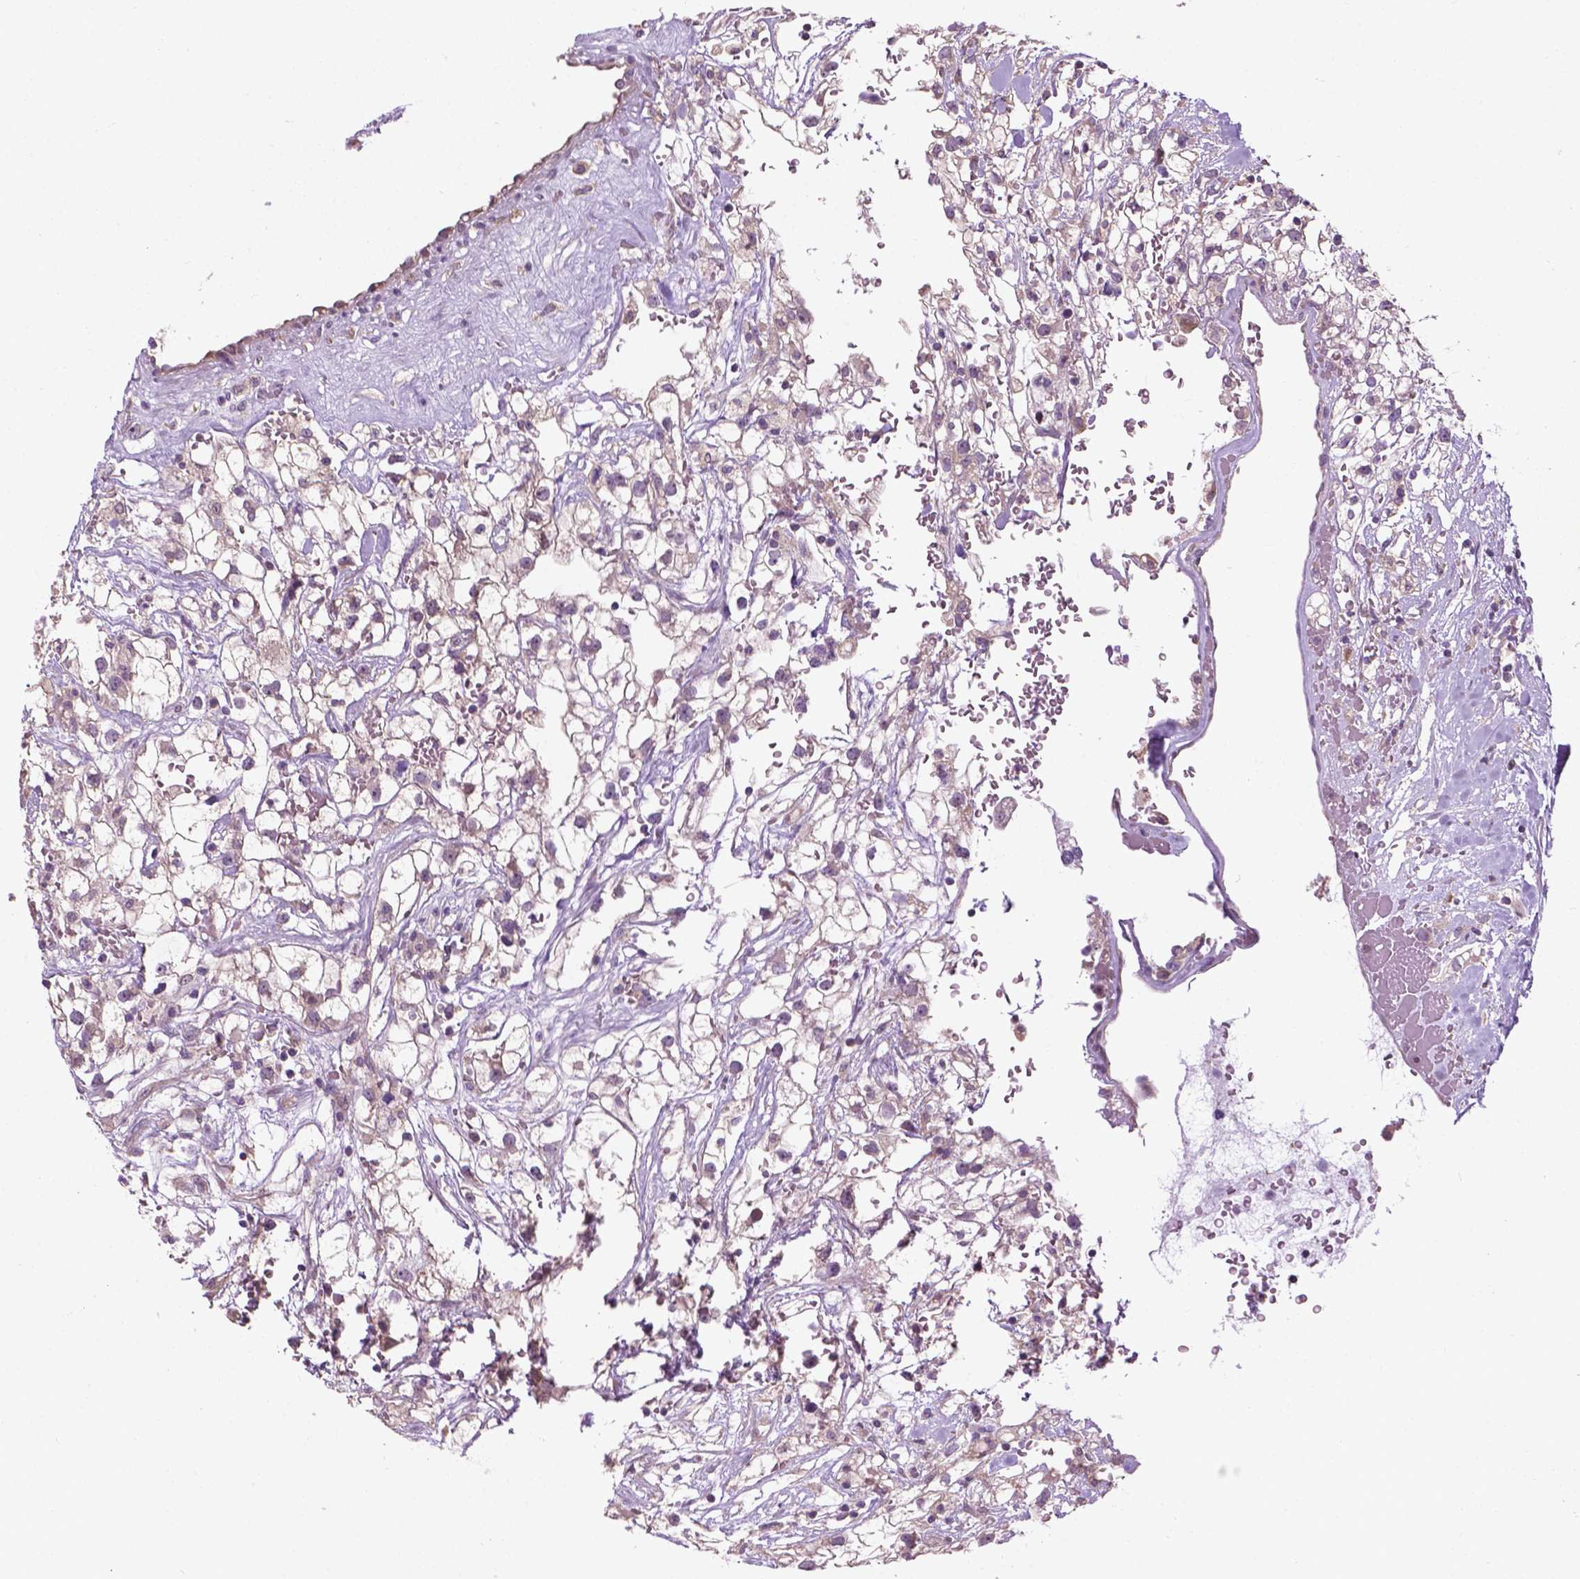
{"staining": {"intensity": "negative", "quantity": "none", "location": "none"}, "tissue": "renal cancer", "cell_type": "Tumor cells", "image_type": "cancer", "snomed": [{"axis": "morphology", "description": "Adenocarcinoma, NOS"}, {"axis": "topography", "description": "Kidney"}], "caption": "Immunohistochemistry (IHC) of human renal adenocarcinoma reveals no staining in tumor cells.", "gene": "MZT1", "patient": {"sex": "male", "age": 59}}